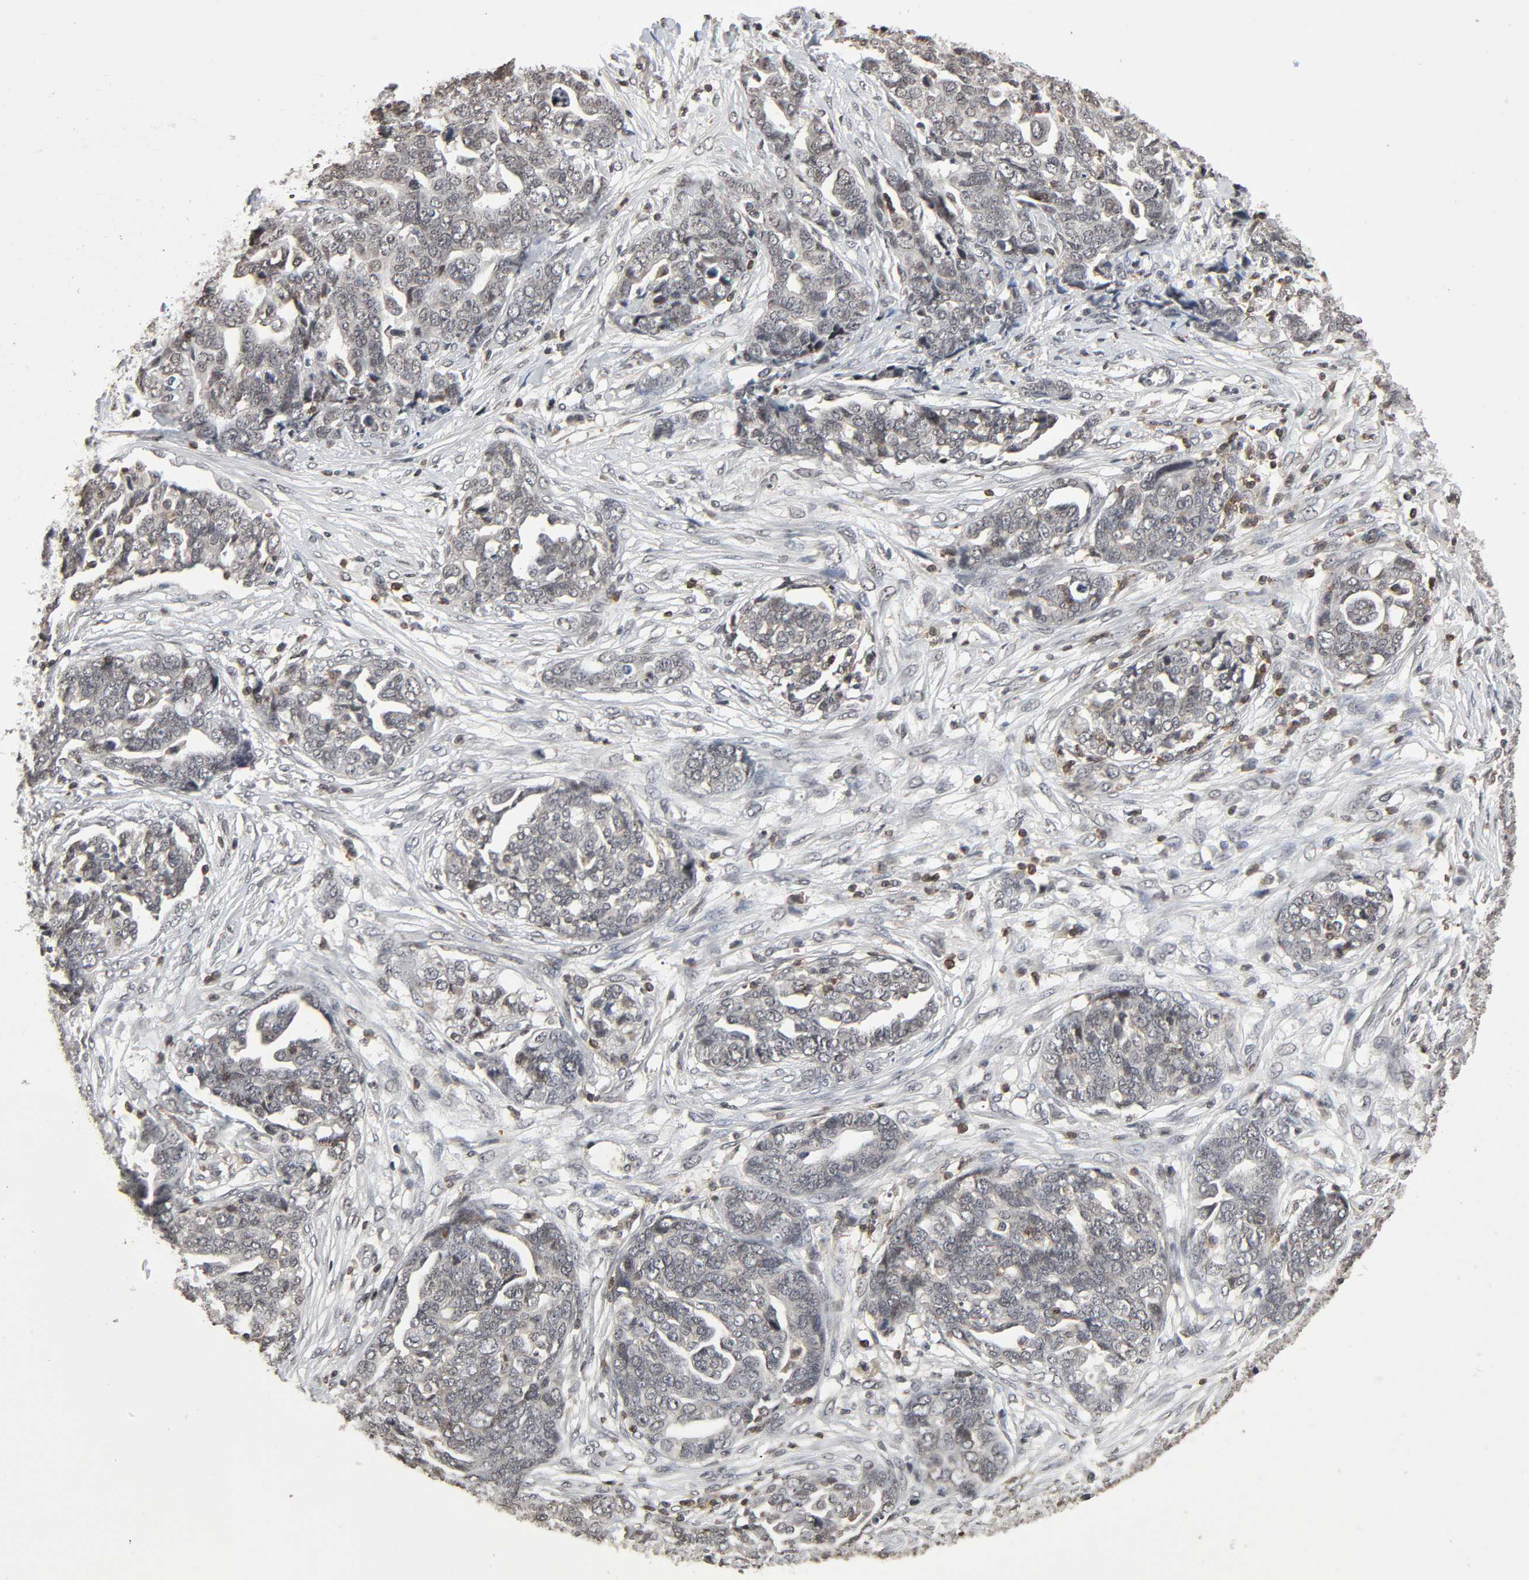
{"staining": {"intensity": "weak", "quantity": "<25%", "location": "cytoplasmic/membranous"}, "tissue": "ovarian cancer", "cell_type": "Tumor cells", "image_type": "cancer", "snomed": [{"axis": "morphology", "description": "Normal tissue, NOS"}, {"axis": "morphology", "description": "Cystadenocarcinoma, serous, NOS"}, {"axis": "topography", "description": "Fallopian tube"}, {"axis": "topography", "description": "Ovary"}], "caption": "Immunohistochemistry (IHC) histopathology image of human ovarian serous cystadenocarcinoma stained for a protein (brown), which demonstrates no positivity in tumor cells.", "gene": "STK4", "patient": {"sex": "female", "age": 56}}